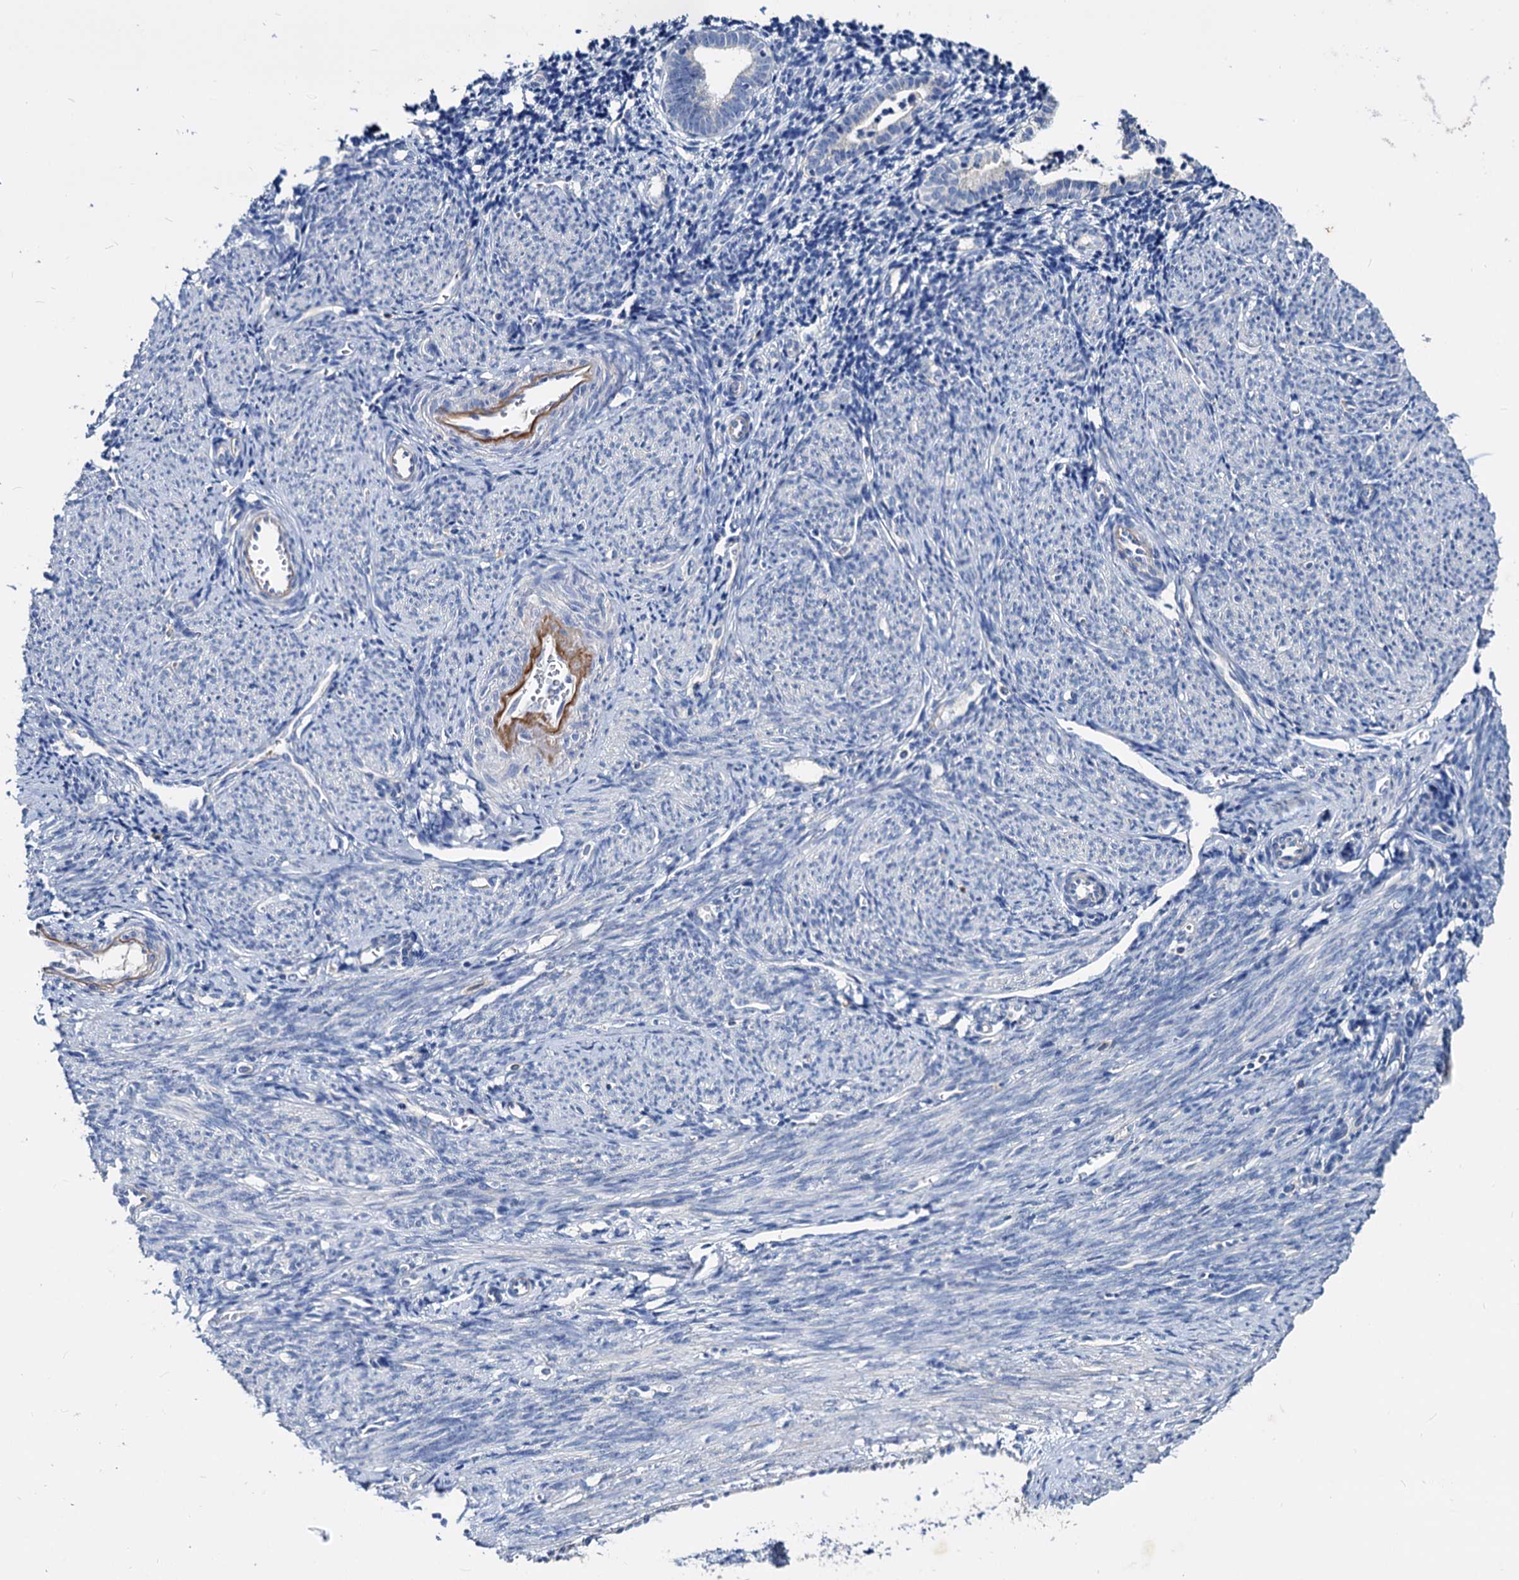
{"staining": {"intensity": "negative", "quantity": "none", "location": "none"}, "tissue": "endometrium", "cell_type": "Cells in endometrial stroma", "image_type": "normal", "snomed": [{"axis": "morphology", "description": "Normal tissue, NOS"}, {"axis": "topography", "description": "Endometrium"}], "caption": "IHC histopathology image of normal endometrium: human endometrium stained with DAB (3,3'-diaminobenzidine) demonstrates no significant protein expression in cells in endometrial stroma. The staining is performed using DAB brown chromogen with nuclei counter-stained in using hematoxylin.", "gene": "ACY3", "patient": {"sex": "female", "age": 56}}